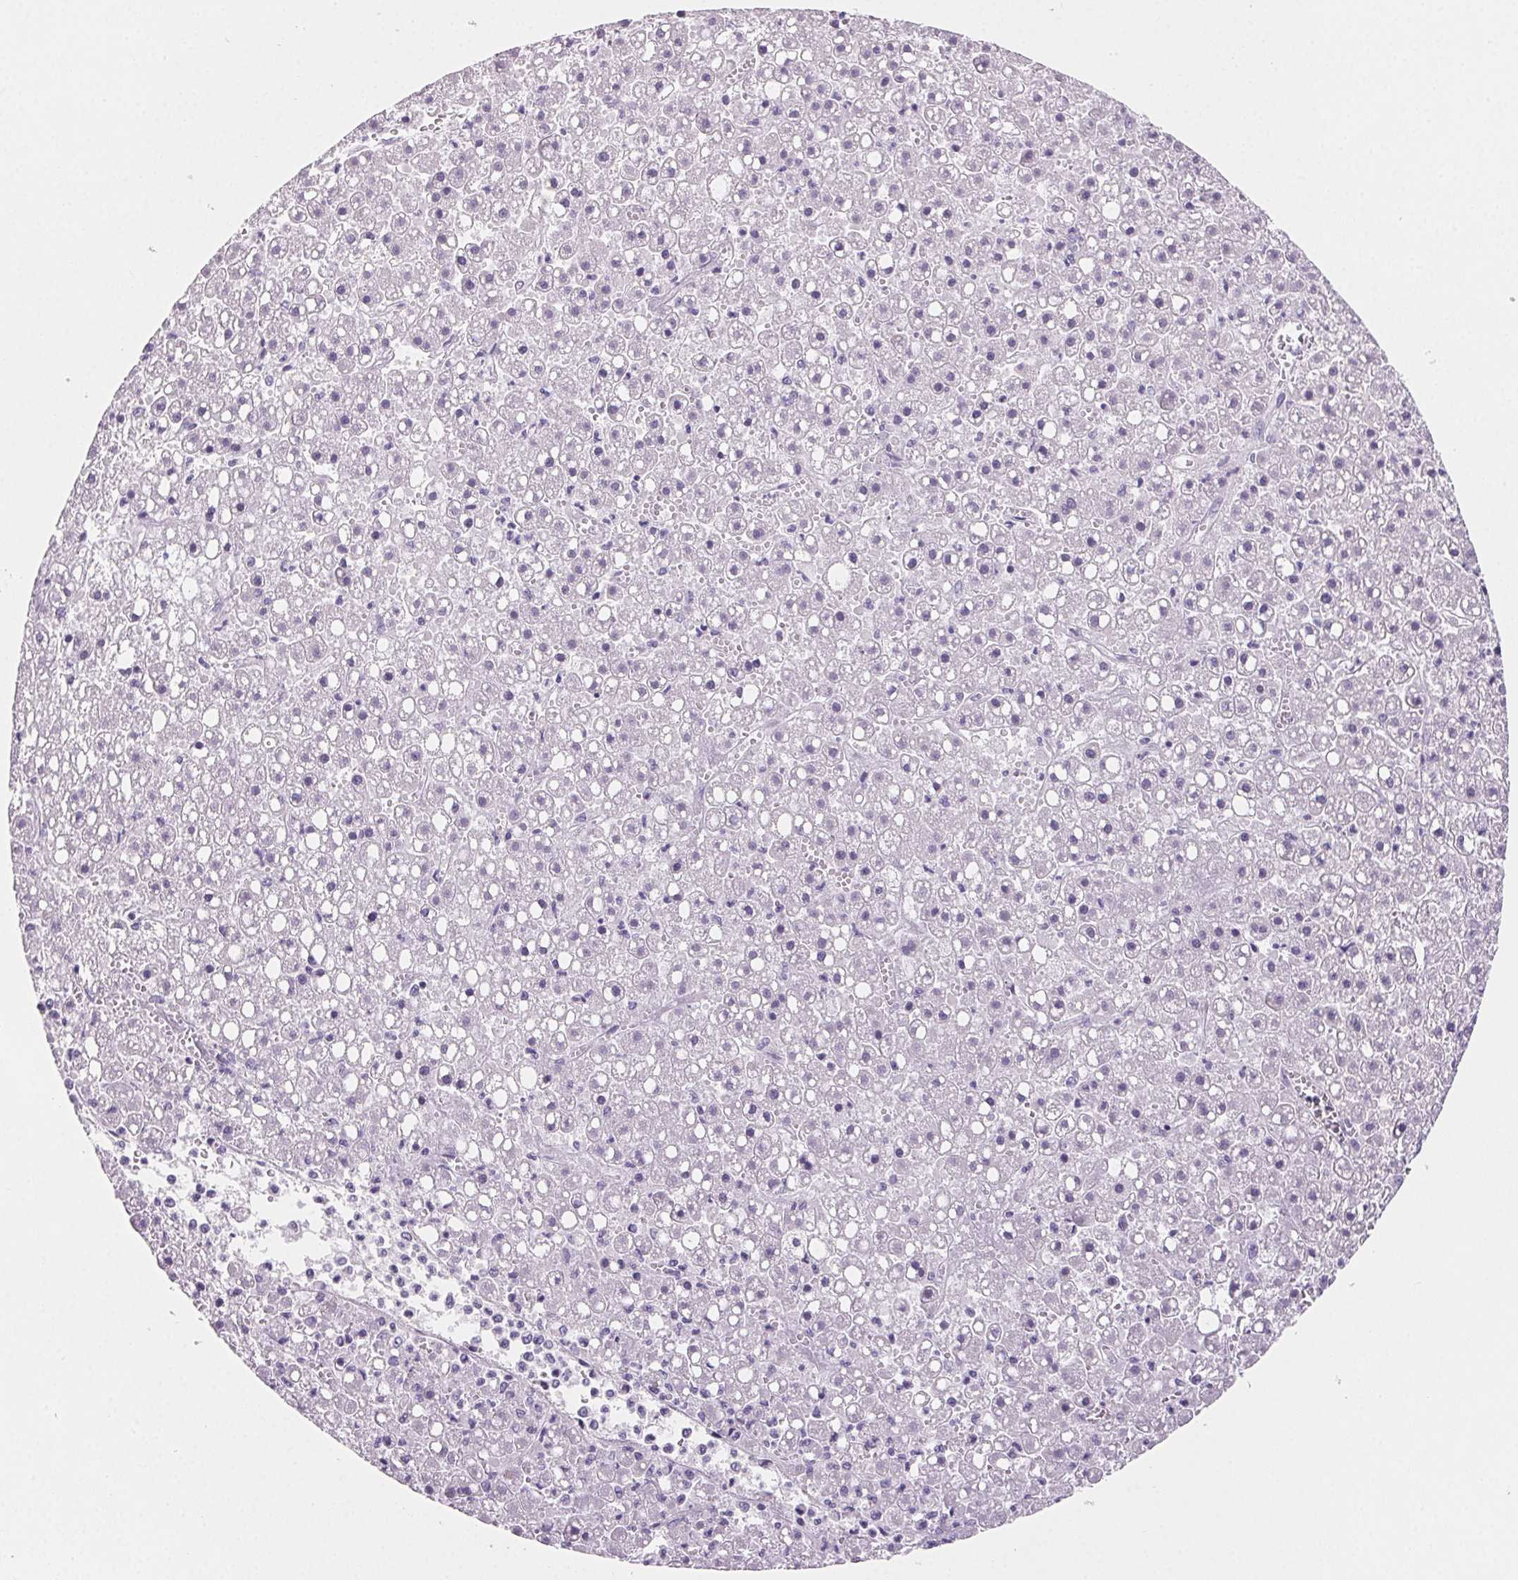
{"staining": {"intensity": "negative", "quantity": "none", "location": "none"}, "tissue": "liver cancer", "cell_type": "Tumor cells", "image_type": "cancer", "snomed": [{"axis": "morphology", "description": "Carcinoma, Hepatocellular, NOS"}, {"axis": "topography", "description": "Liver"}], "caption": "Protein analysis of liver cancer shows no significant positivity in tumor cells.", "gene": "PRSS3", "patient": {"sex": "male", "age": 67}}